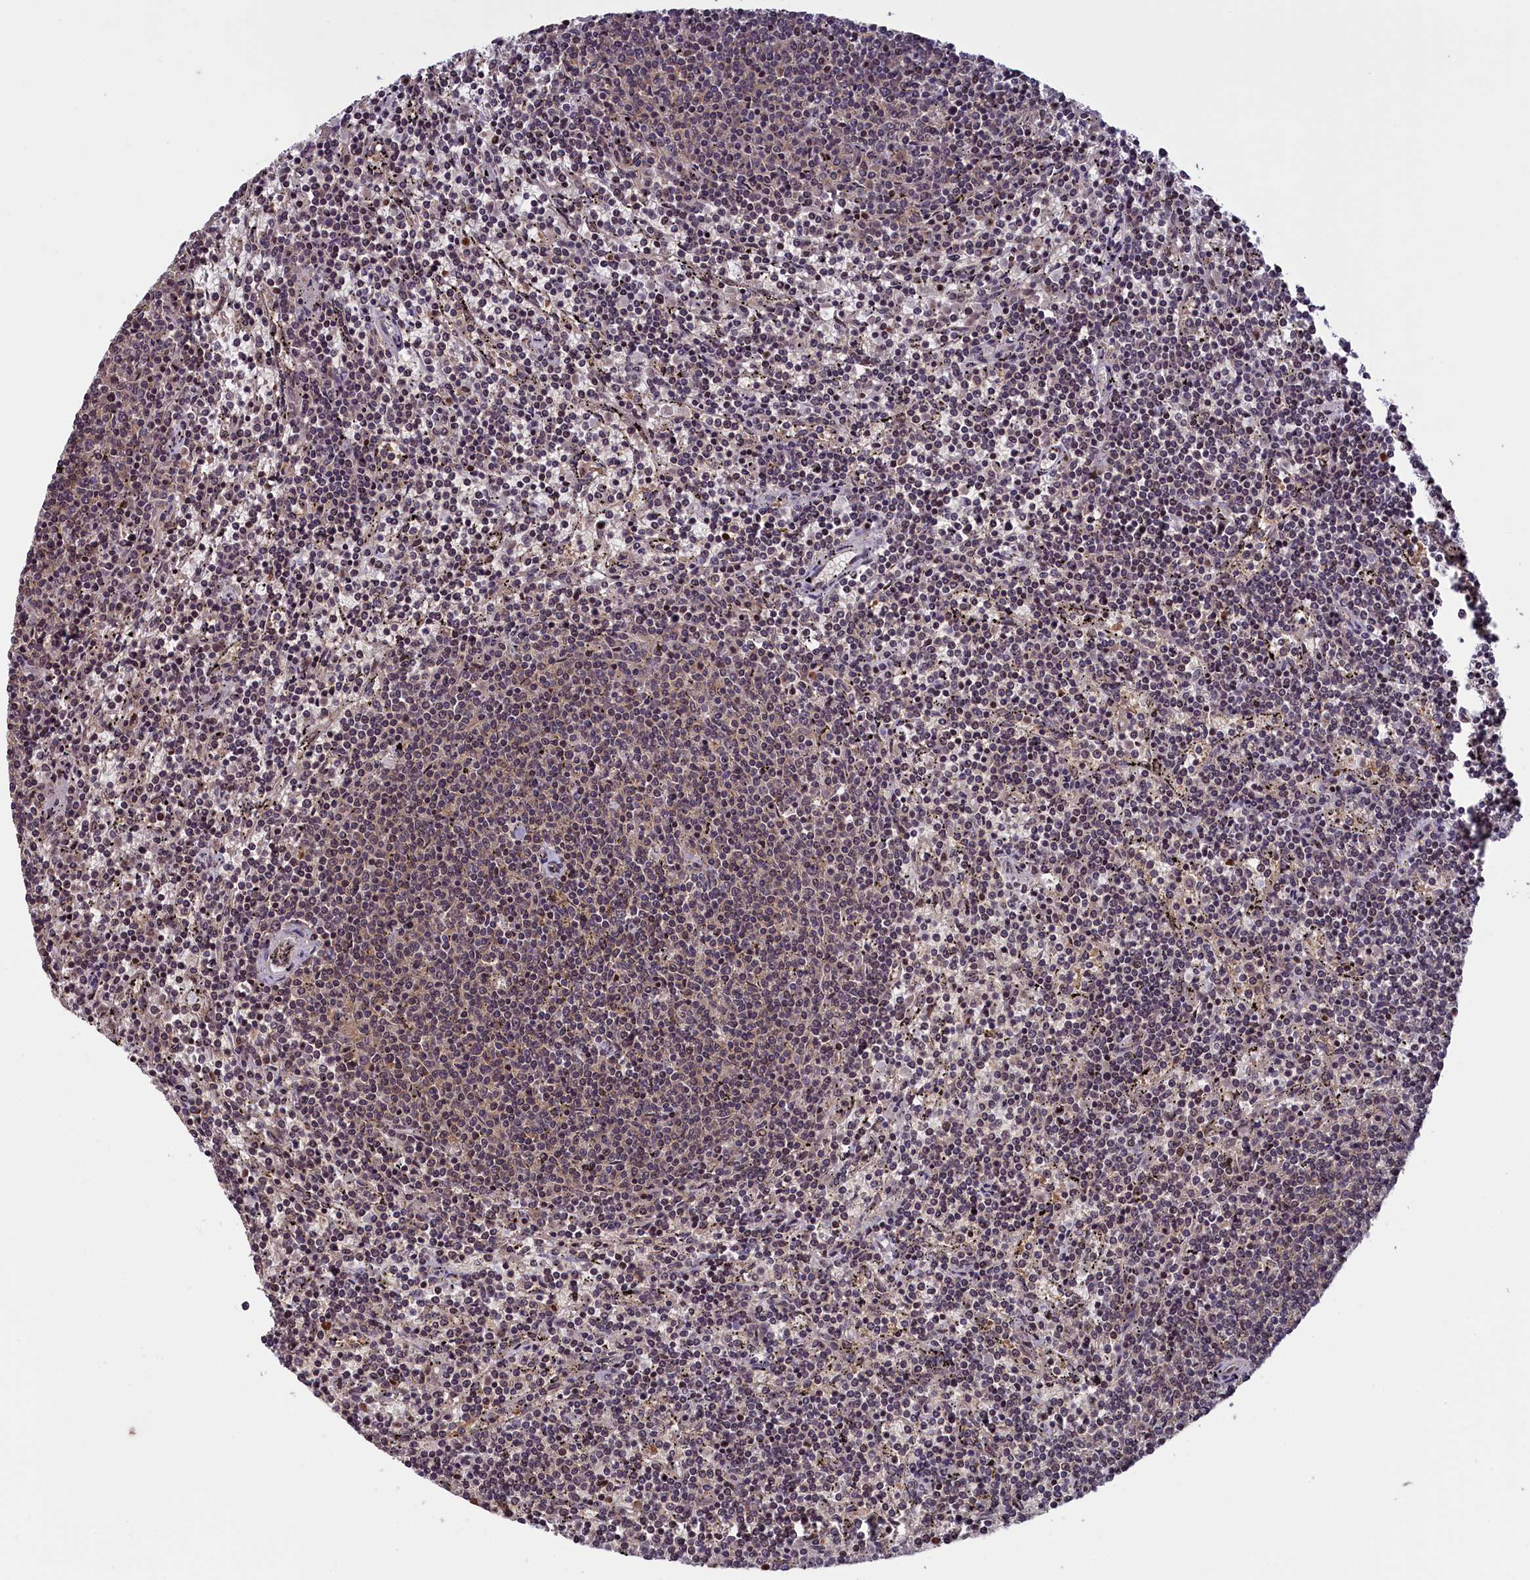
{"staining": {"intensity": "negative", "quantity": "none", "location": "none"}, "tissue": "lymphoma", "cell_type": "Tumor cells", "image_type": "cancer", "snomed": [{"axis": "morphology", "description": "Malignant lymphoma, non-Hodgkin's type, Low grade"}, {"axis": "topography", "description": "Spleen"}], "caption": "Immunohistochemistry image of lymphoma stained for a protein (brown), which exhibits no expression in tumor cells.", "gene": "NUBP1", "patient": {"sex": "female", "age": 50}}